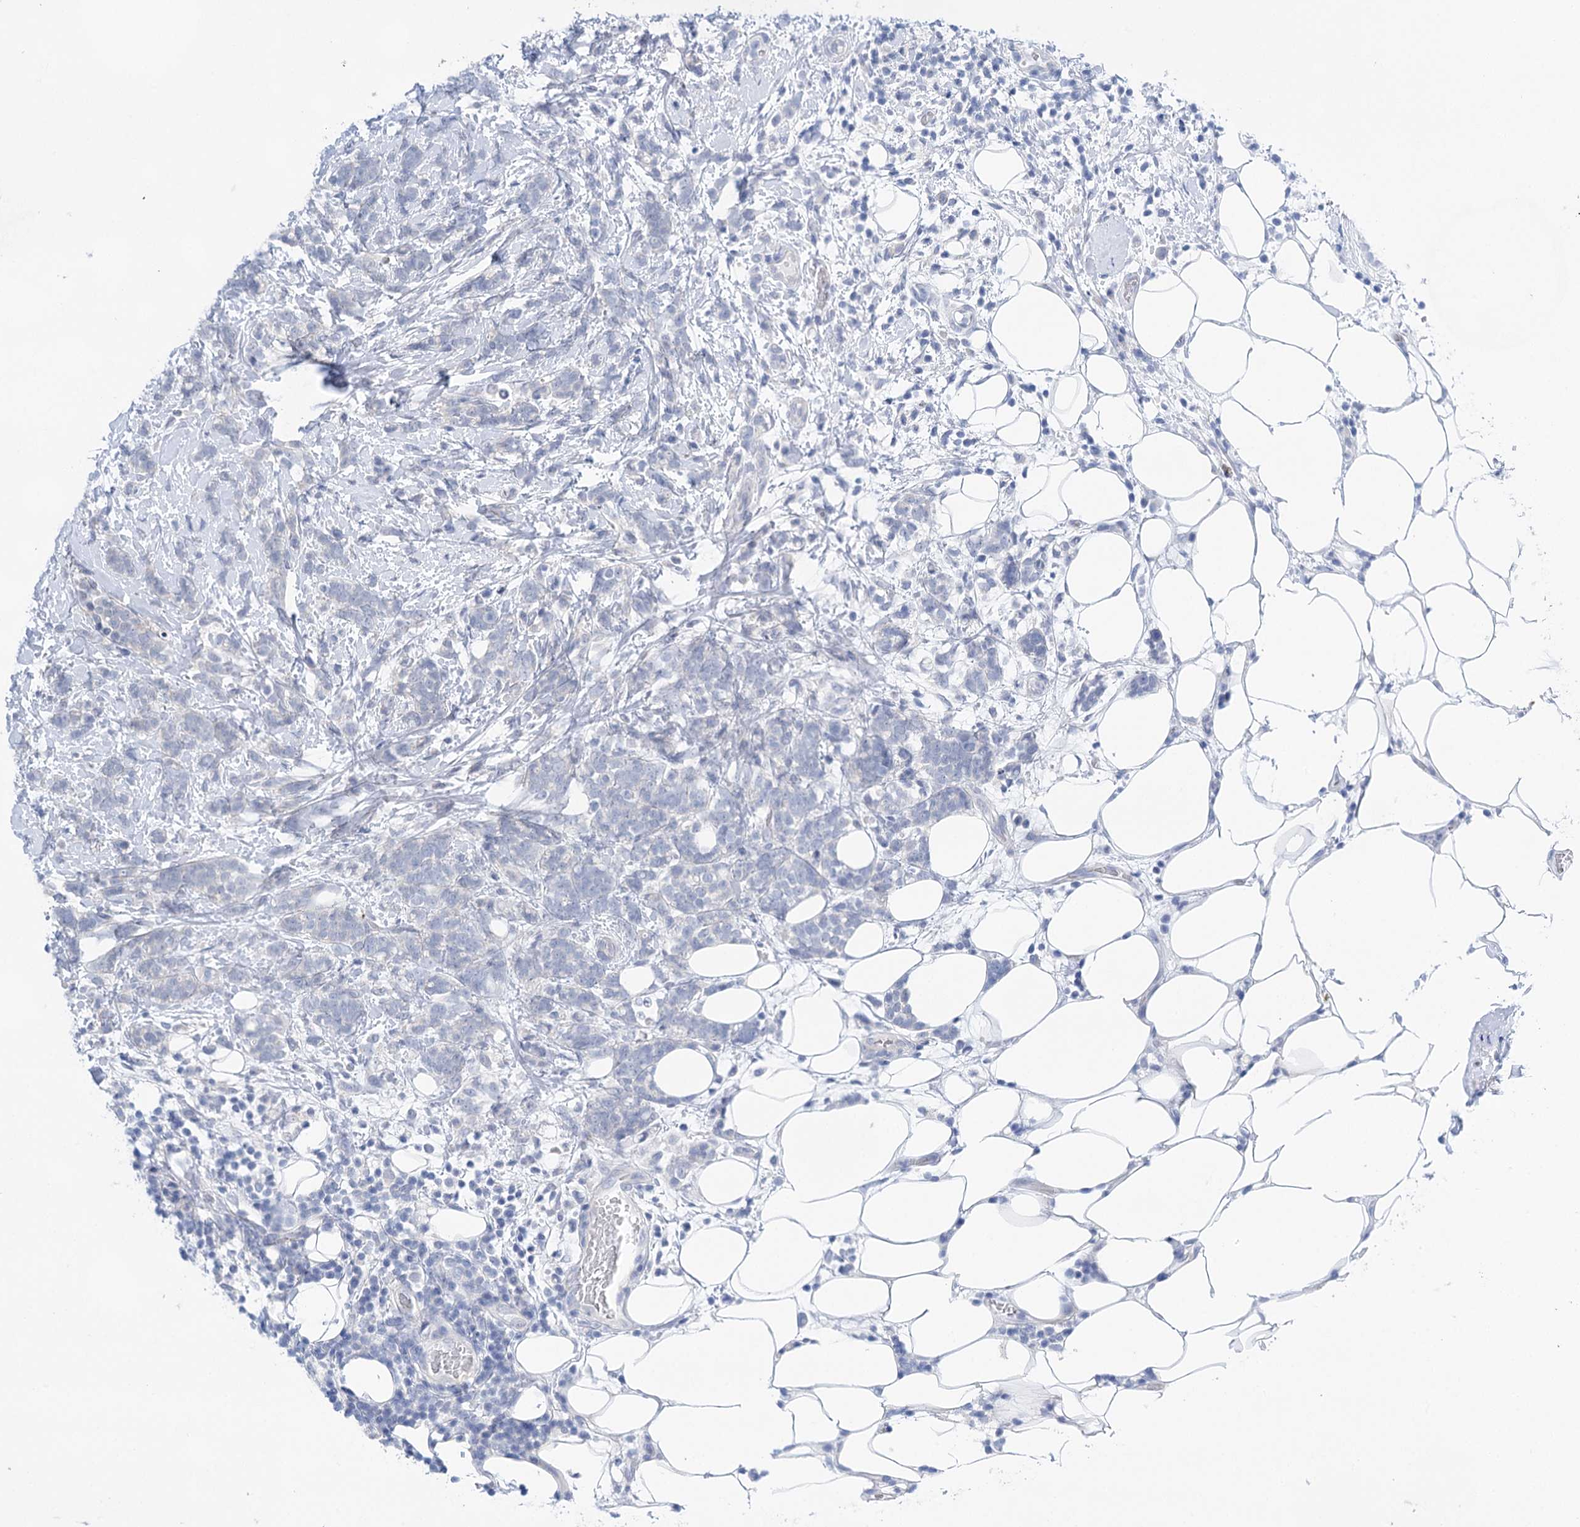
{"staining": {"intensity": "negative", "quantity": "none", "location": "none"}, "tissue": "breast cancer", "cell_type": "Tumor cells", "image_type": "cancer", "snomed": [{"axis": "morphology", "description": "Lobular carcinoma"}, {"axis": "topography", "description": "Breast"}], "caption": "Tumor cells are negative for protein expression in human breast cancer.", "gene": "LALBA", "patient": {"sex": "female", "age": 58}}